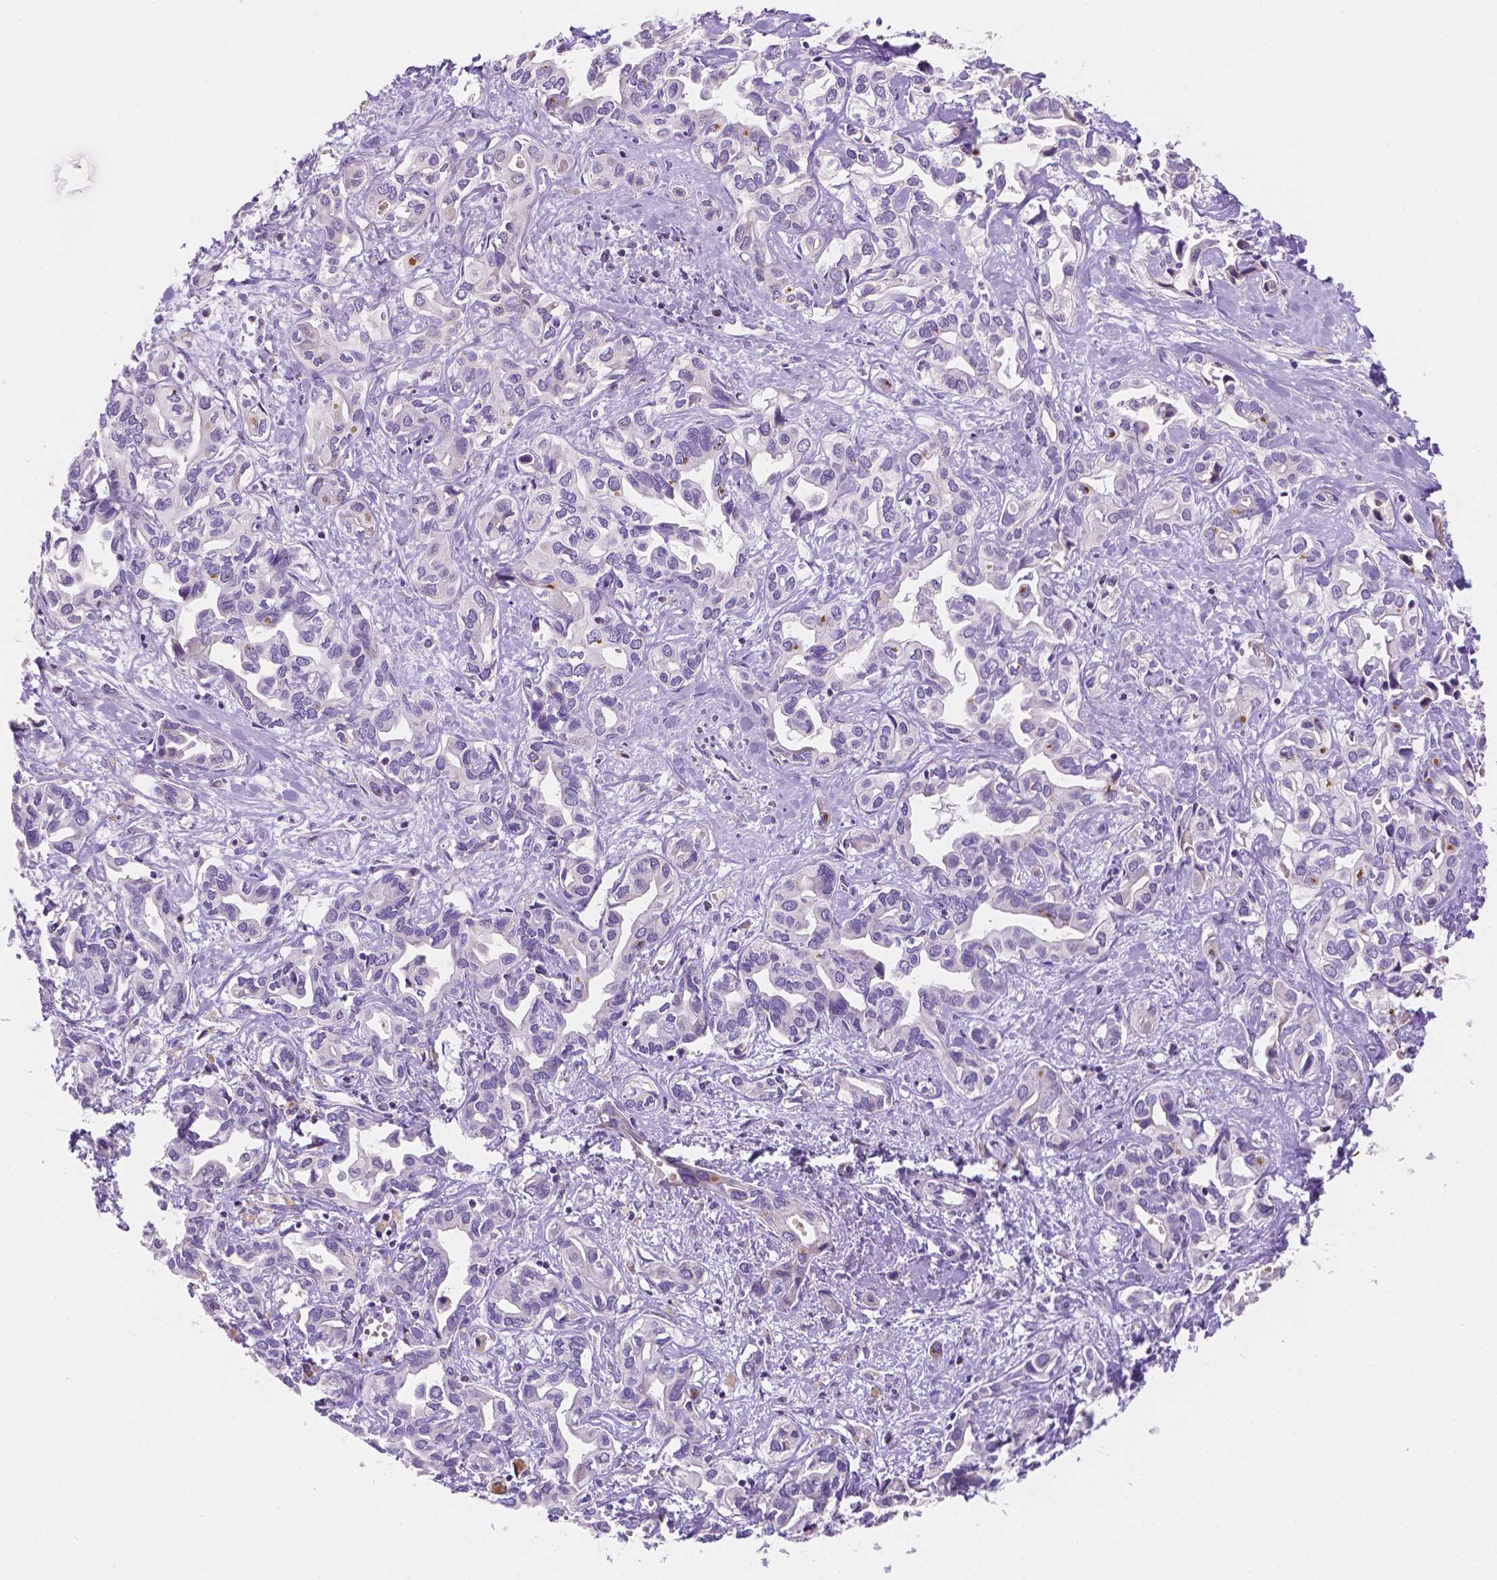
{"staining": {"intensity": "negative", "quantity": "none", "location": "none"}, "tissue": "liver cancer", "cell_type": "Tumor cells", "image_type": "cancer", "snomed": [{"axis": "morphology", "description": "Cholangiocarcinoma"}, {"axis": "topography", "description": "Liver"}], "caption": "Micrograph shows no significant protein staining in tumor cells of liver cancer (cholangiocarcinoma).", "gene": "TMEM130", "patient": {"sex": "female", "age": 64}}